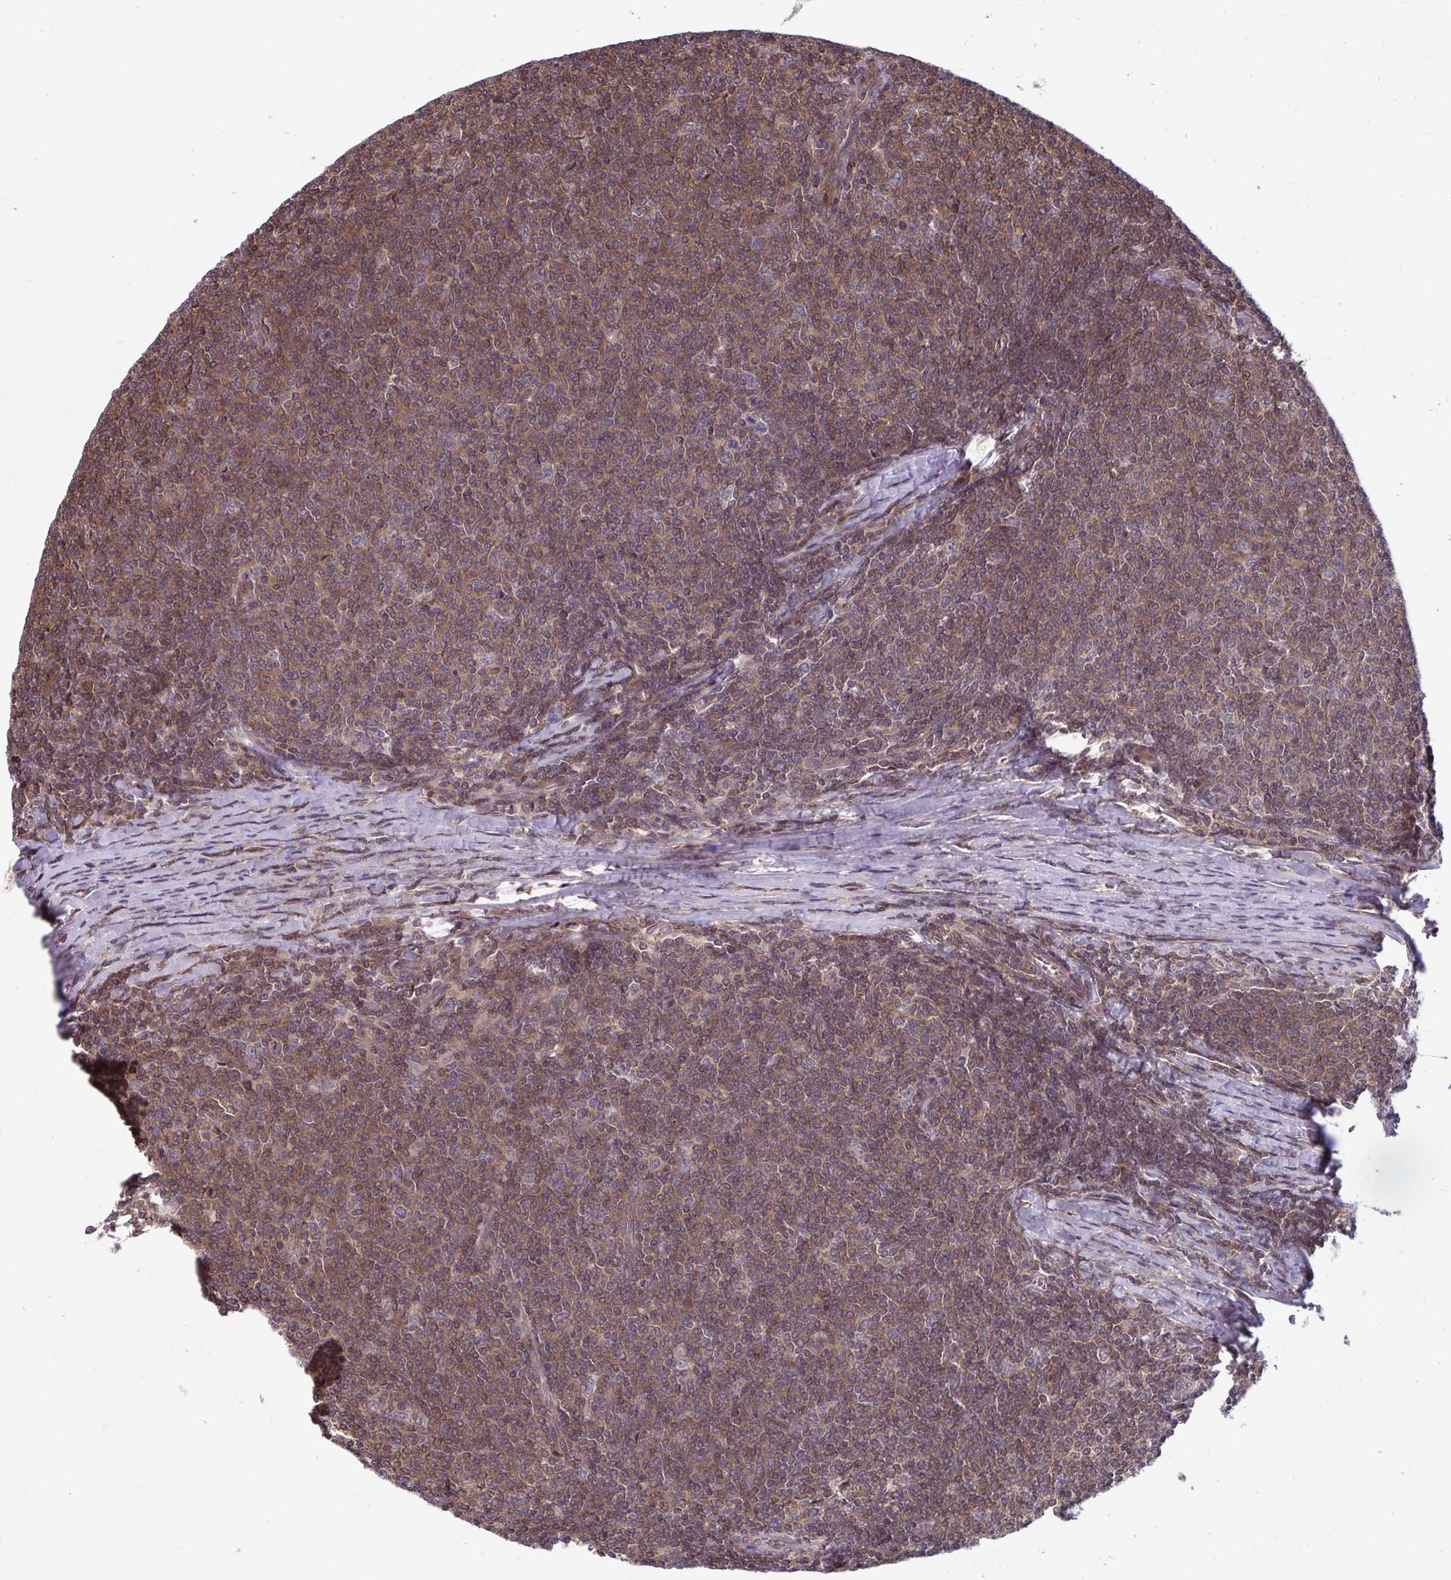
{"staining": {"intensity": "moderate", "quantity": "25%-75%", "location": "cytoplasmic/membranous"}, "tissue": "lymphoma", "cell_type": "Tumor cells", "image_type": "cancer", "snomed": [{"axis": "morphology", "description": "Malignant lymphoma, non-Hodgkin's type, Low grade"}, {"axis": "topography", "description": "Lymph node"}], "caption": "Protein staining of lymphoma tissue shows moderate cytoplasmic/membranous positivity in approximately 25%-75% of tumor cells. Immunohistochemistry stains the protein of interest in brown and the nuclei are stained blue.", "gene": "PCDHB7", "patient": {"sex": "male", "age": 52}}